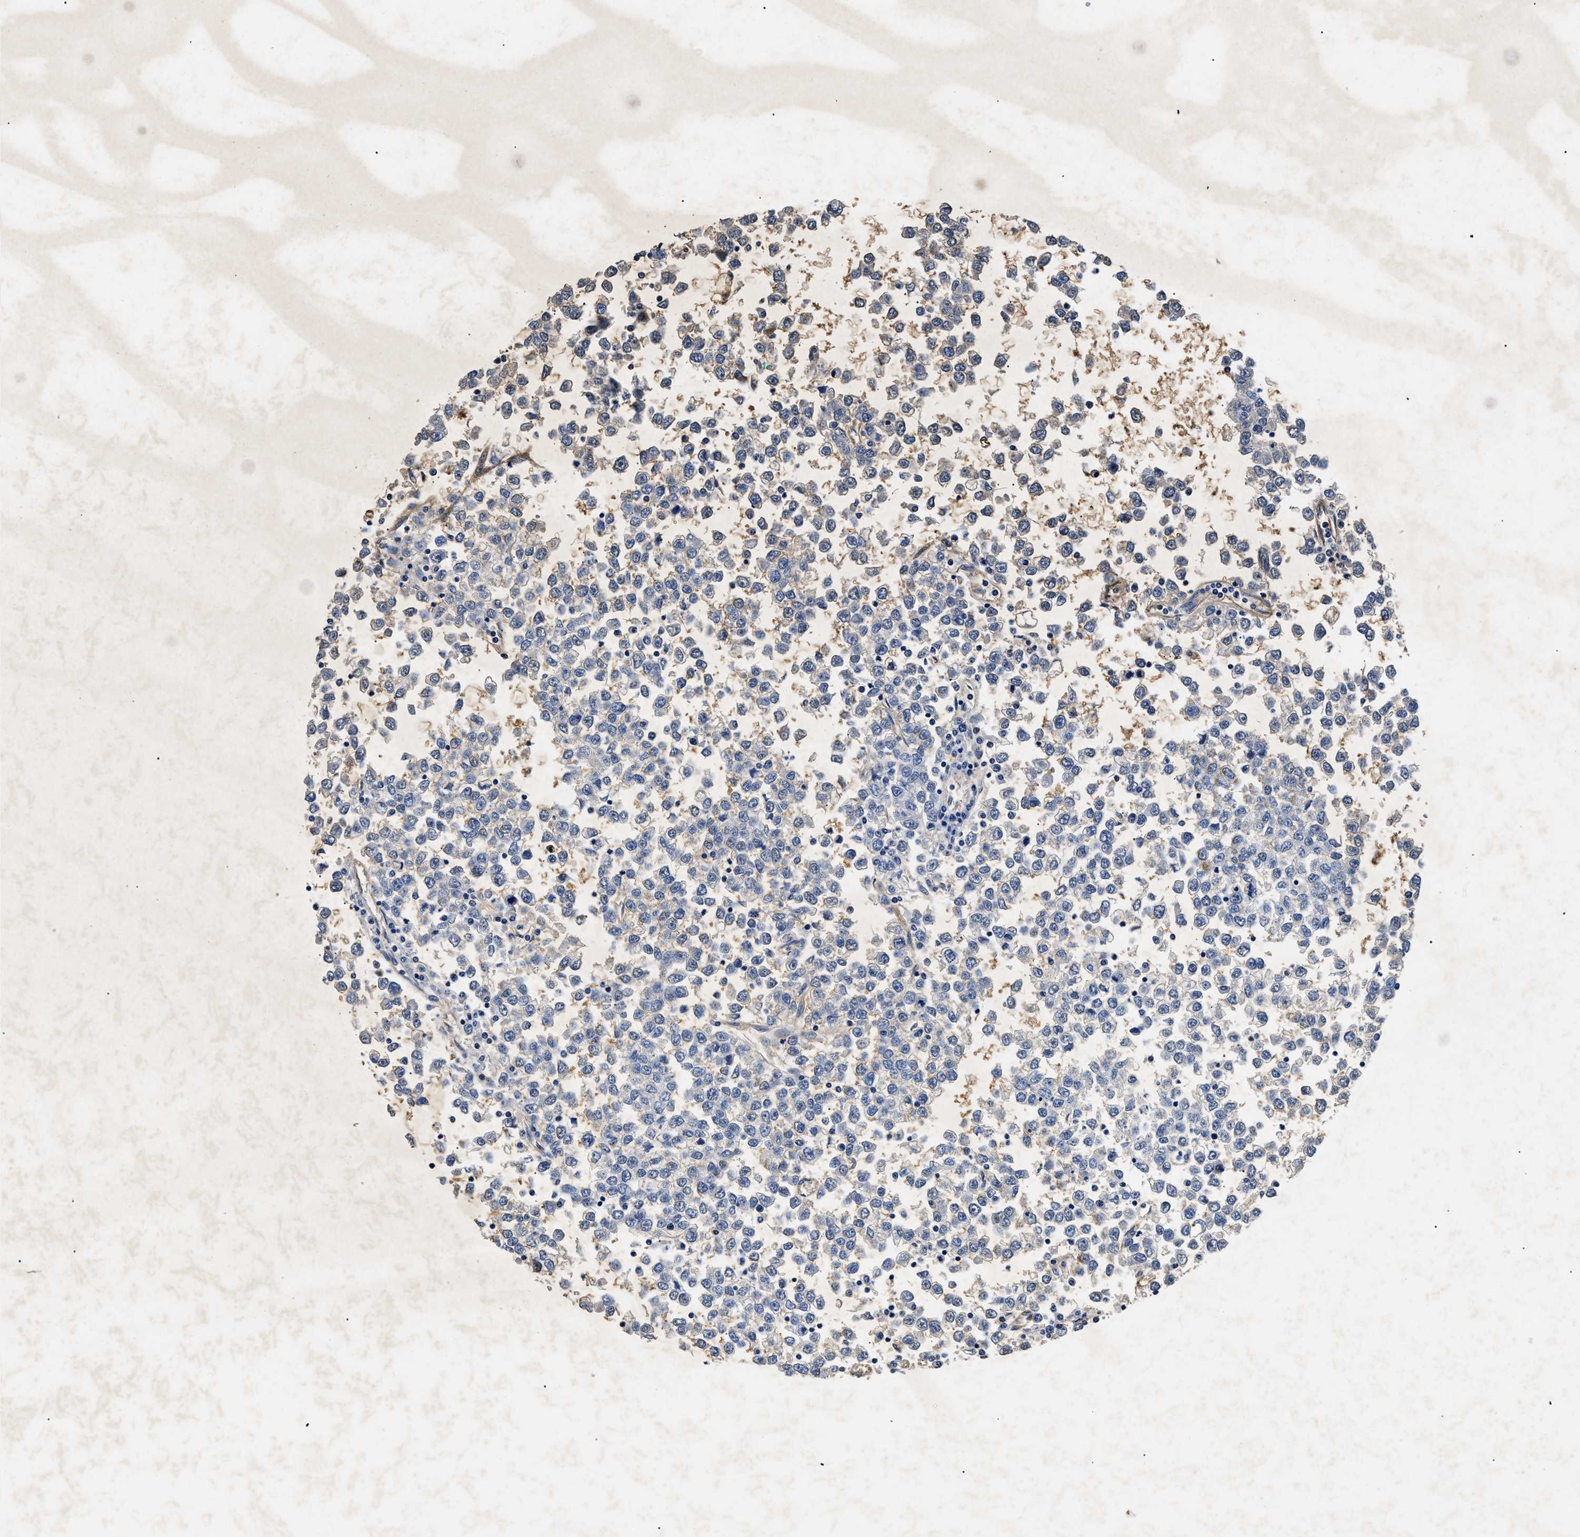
{"staining": {"intensity": "weak", "quantity": "<25%", "location": "cytoplasmic/membranous"}, "tissue": "testis cancer", "cell_type": "Tumor cells", "image_type": "cancer", "snomed": [{"axis": "morphology", "description": "Seminoma, NOS"}, {"axis": "topography", "description": "Testis"}], "caption": "The immunohistochemistry (IHC) histopathology image has no significant expression in tumor cells of testis cancer (seminoma) tissue. Nuclei are stained in blue.", "gene": "LAMA3", "patient": {"sex": "male", "age": 65}}